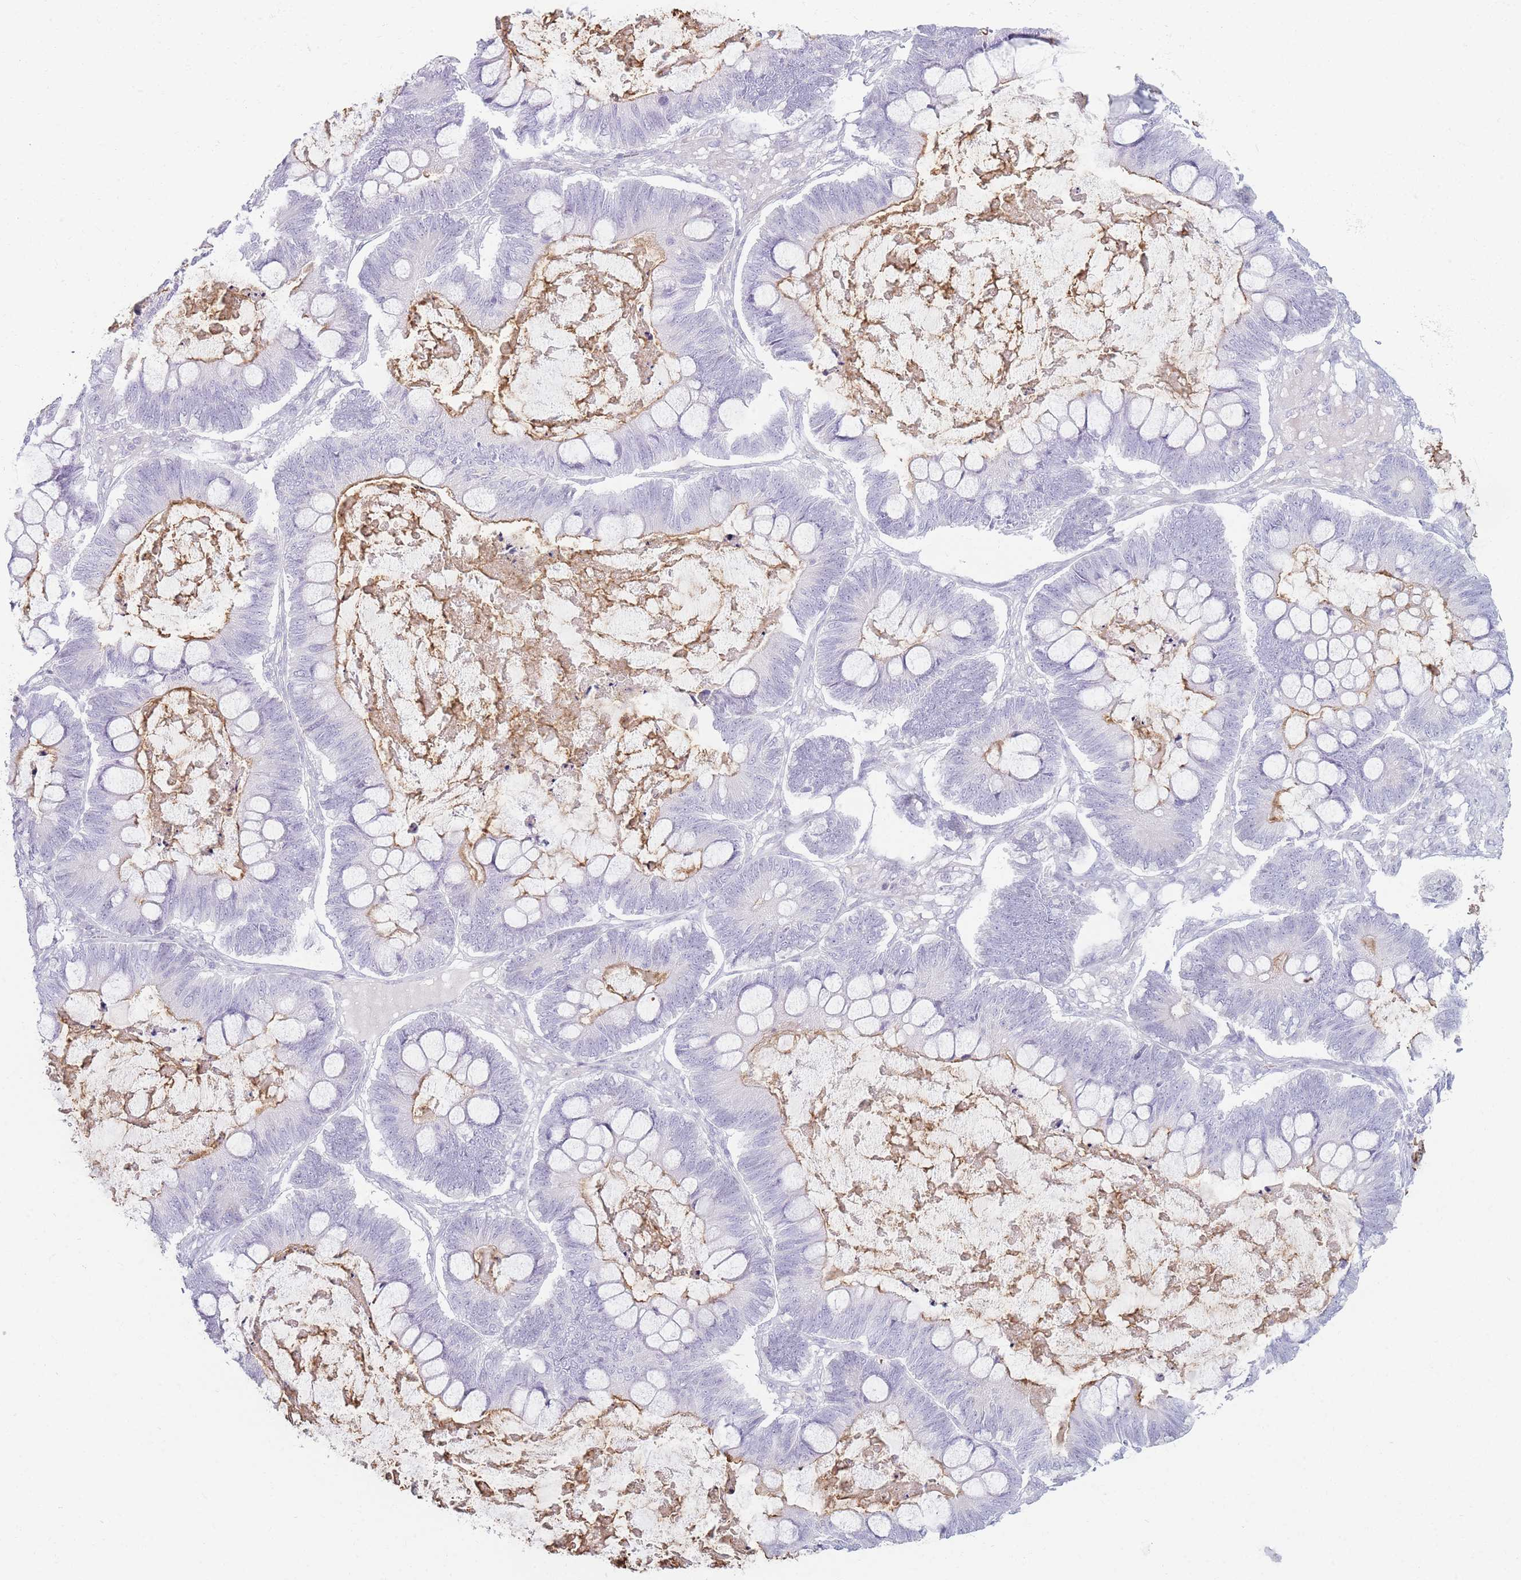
{"staining": {"intensity": "negative", "quantity": "none", "location": "none"}, "tissue": "ovarian cancer", "cell_type": "Tumor cells", "image_type": "cancer", "snomed": [{"axis": "morphology", "description": "Cystadenocarcinoma, mucinous, NOS"}, {"axis": "topography", "description": "Ovary"}], "caption": "This image is of mucinous cystadenocarcinoma (ovarian) stained with IHC to label a protein in brown with the nuclei are counter-stained blue. There is no expression in tumor cells.", "gene": "PLEKHG2", "patient": {"sex": "female", "age": 61}}